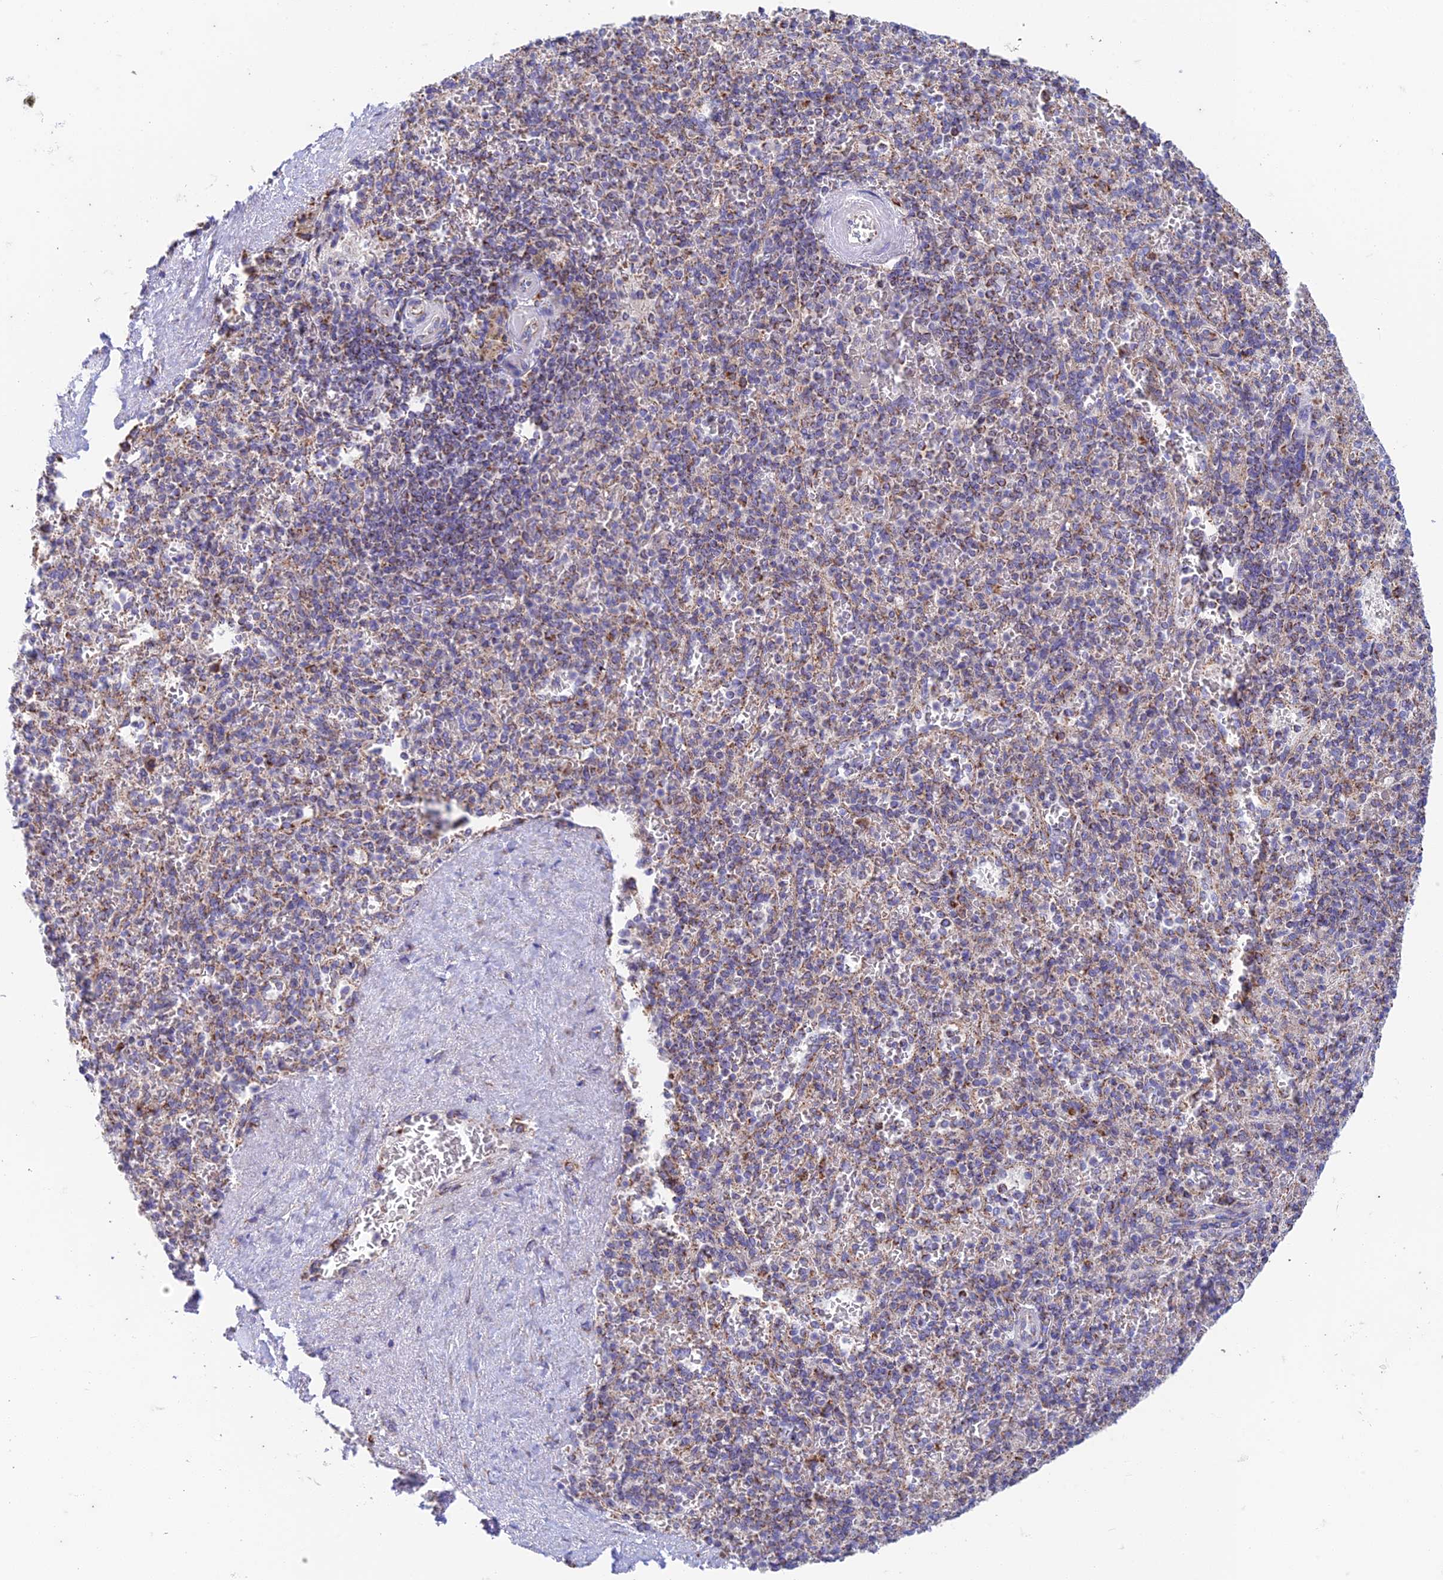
{"staining": {"intensity": "moderate", "quantity": "<25%", "location": "cytoplasmic/membranous"}, "tissue": "spleen", "cell_type": "Cells in red pulp", "image_type": "normal", "snomed": [{"axis": "morphology", "description": "Normal tissue, NOS"}, {"axis": "topography", "description": "Spleen"}], "caption": "Immunohistochemical staining of unremarkable human spleen reveals low levels of moderate cytoplasmic/membranous expression in about <25% of cells in red pulp.", "gene": "ZNF181", "patient": {"sex": "male", "age": 82}}